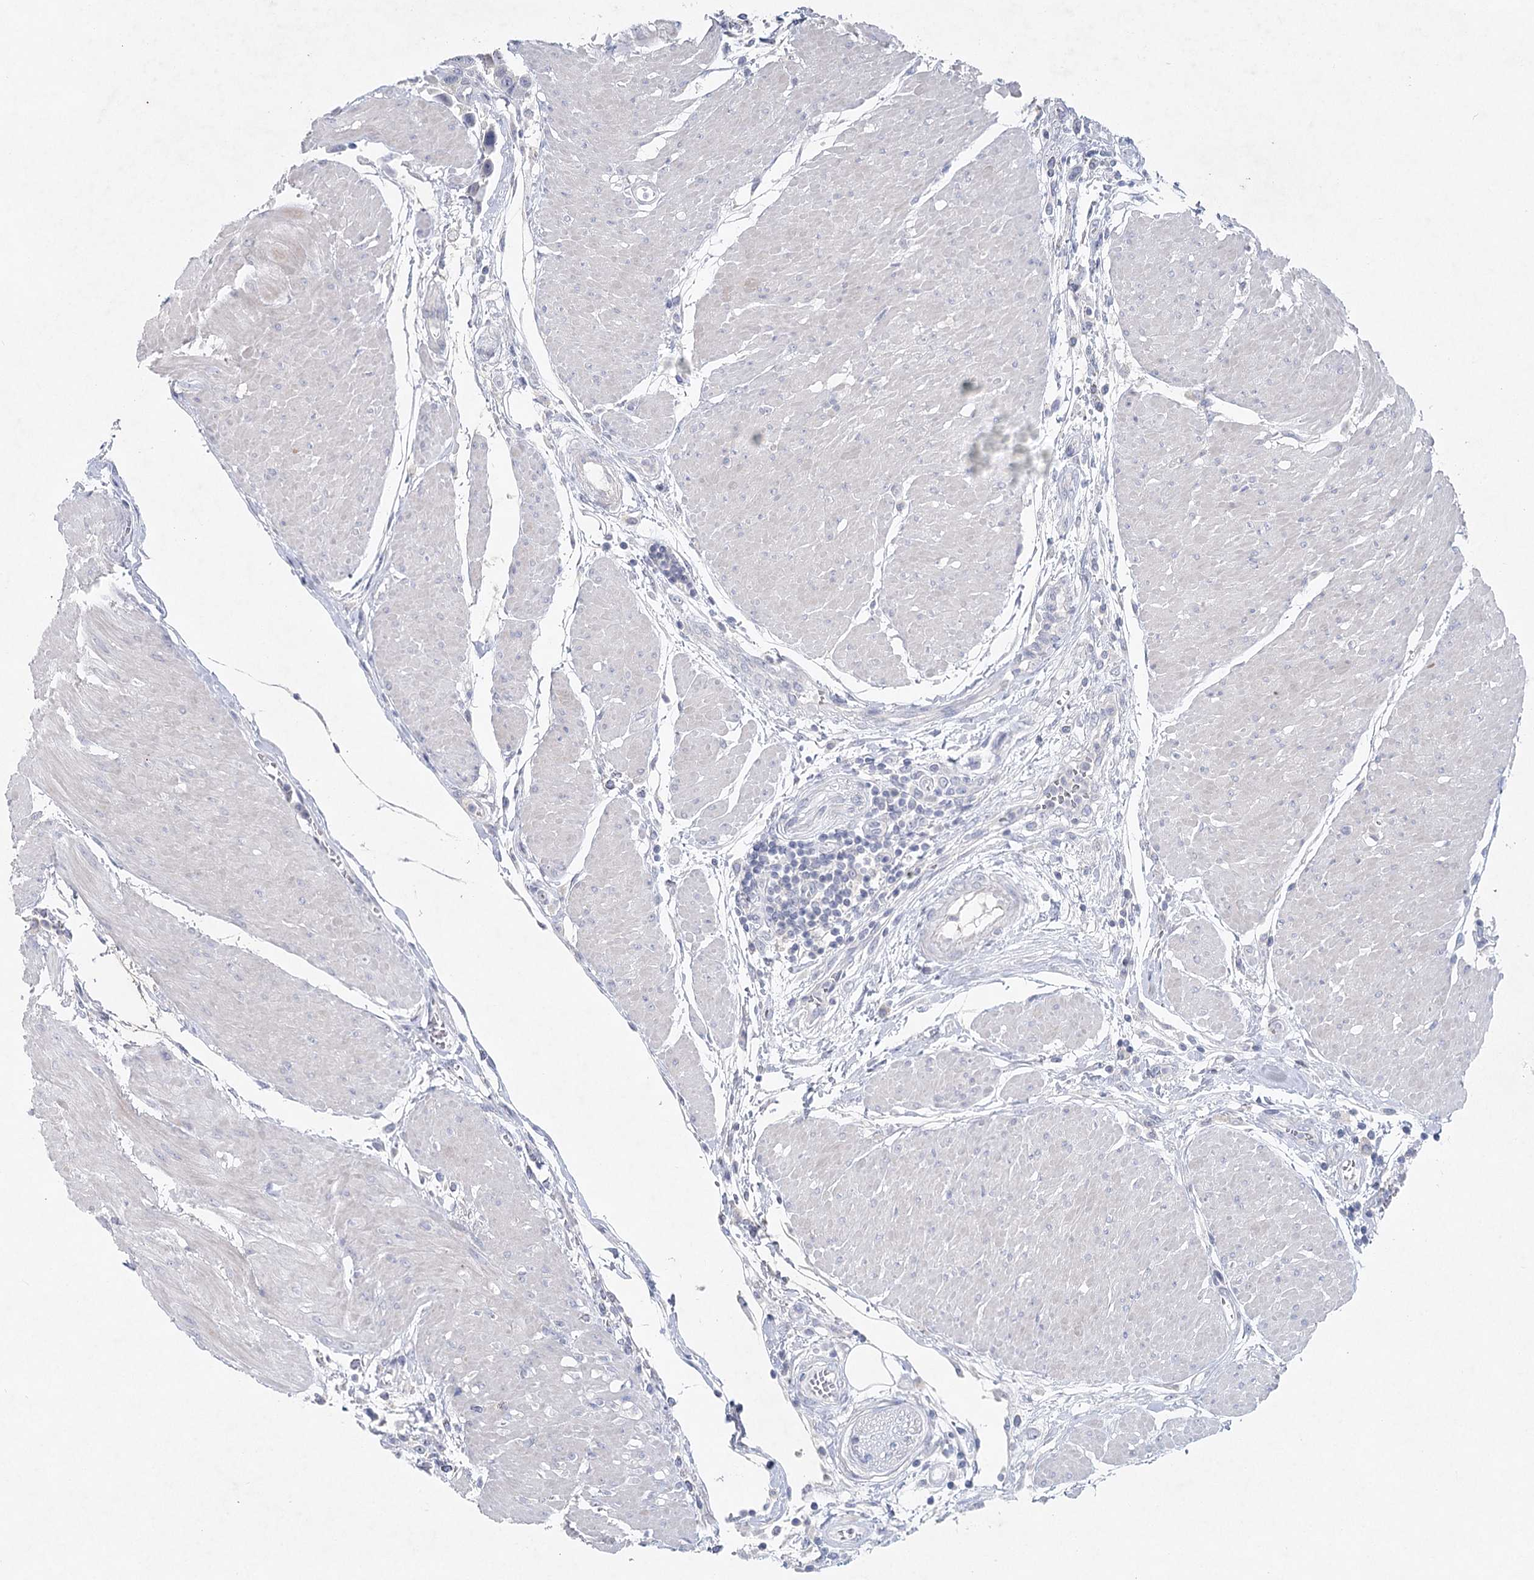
{"staining": {"intensity": "negative", "quantity": "none", "location": "none"}, "tissue": "urothelial cancer", "cell_type": "Tumor cells", "image_type": "cancer", "snomed": [{"axis": "morphology", "description": "Urothelial carcinoma, High grade"}, {"axis": "topography", "description": "Urinary bladder"}], "caption": "Tumor cells are negative for brown protein staining in urothelial cancer.", "gene": "MAP3K13", "patient": {"sex": "male", "age": 50}}